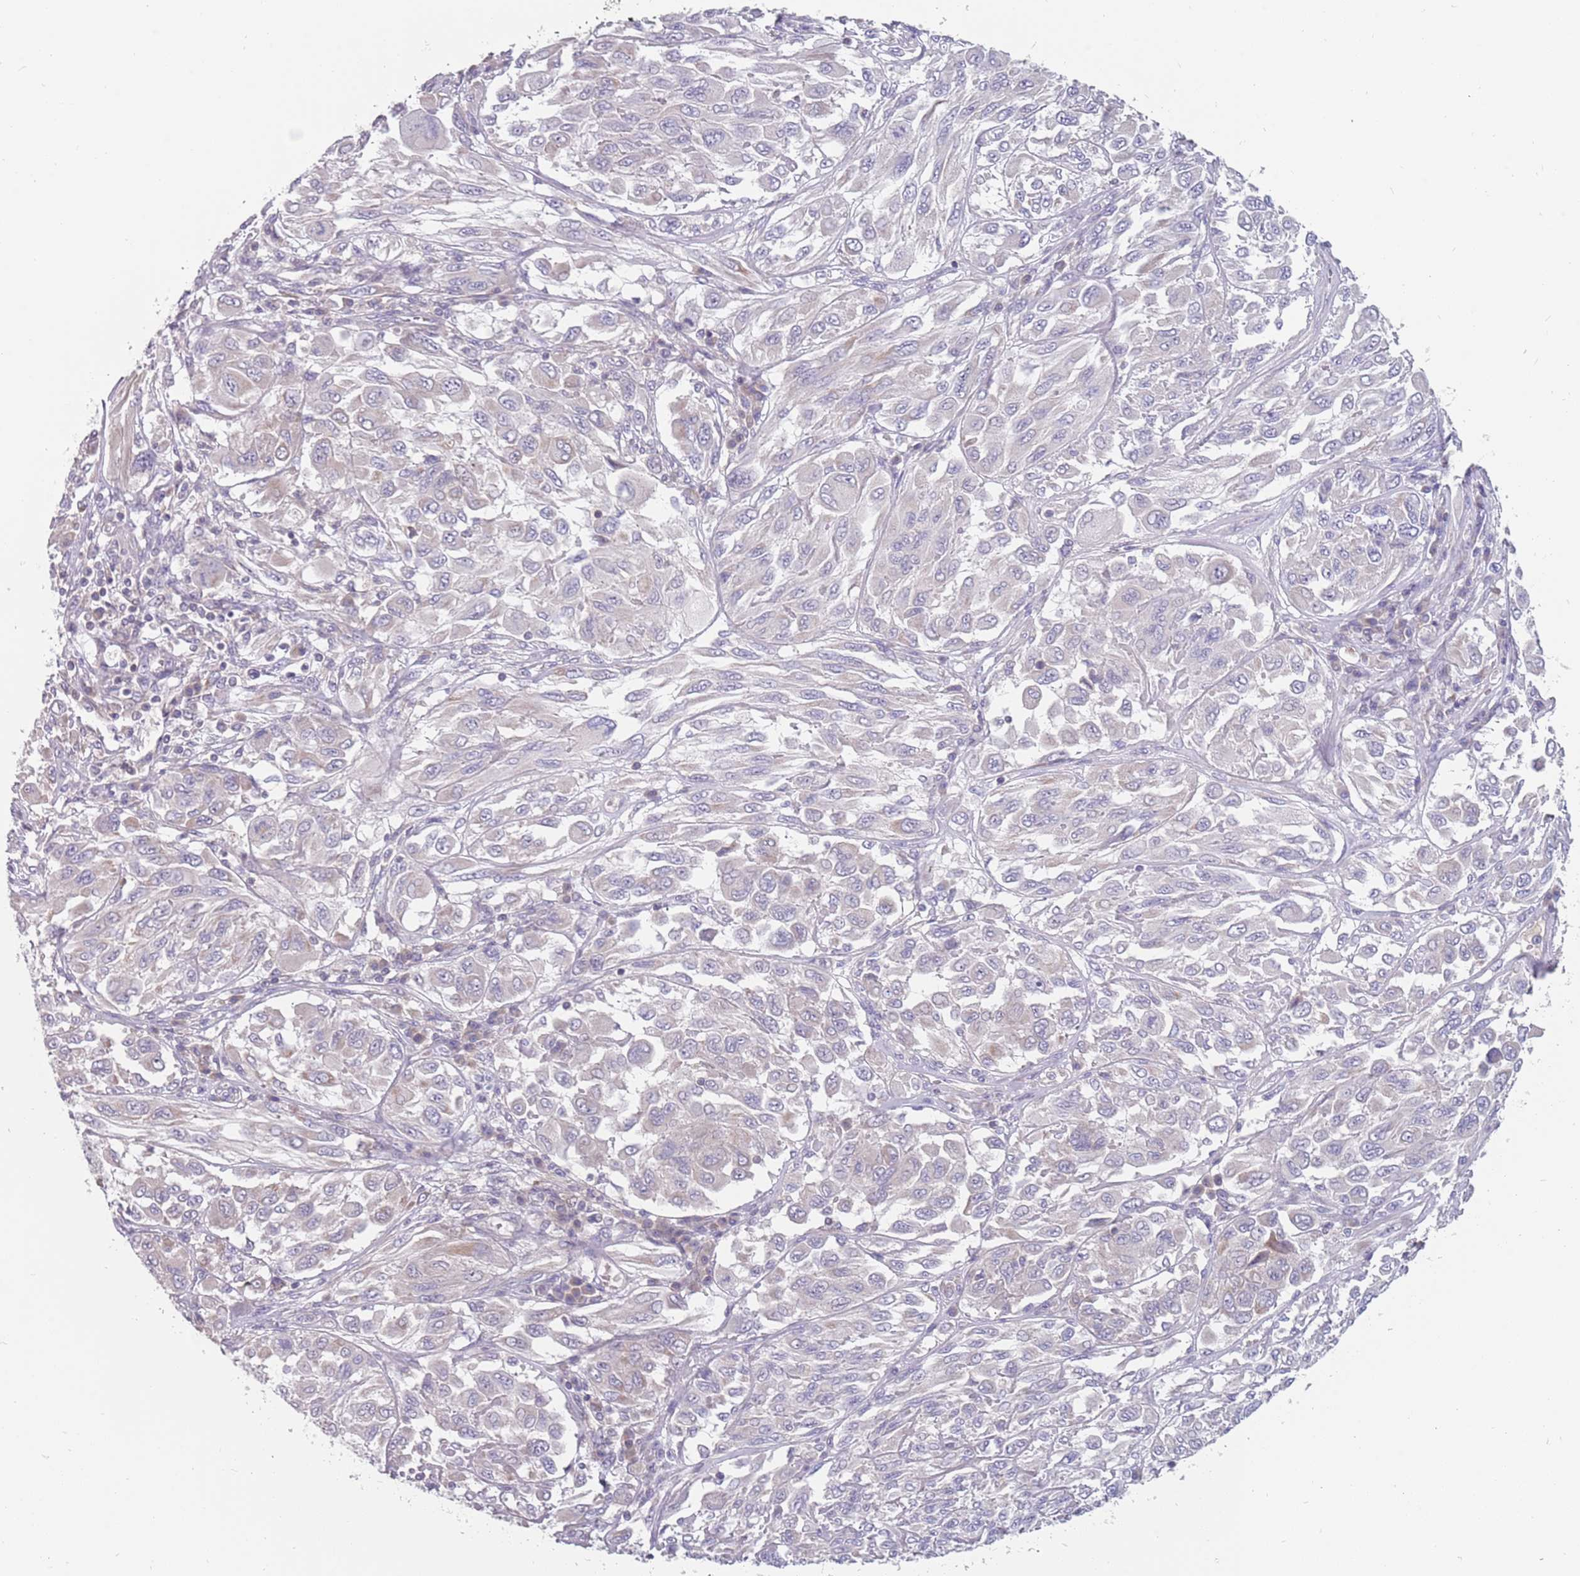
{"staining": {"intensity": "negative", "quantity": "none", "location": "none"}, "tissue": "melanoma", "cell_type": "Tumor cells", "image_type": "cancer", "snomed": [{"axis": "morphology", "description": "Malignant melanoma, NOS"}, {"axis": "topography", "description": "Skin"}], "caption": "Immunohistochemical staining of human malignant melanoma displays no significant staining in tumor cells.", "gene": "CMTR2", "patient": {"sex": "female", "age": 91}}